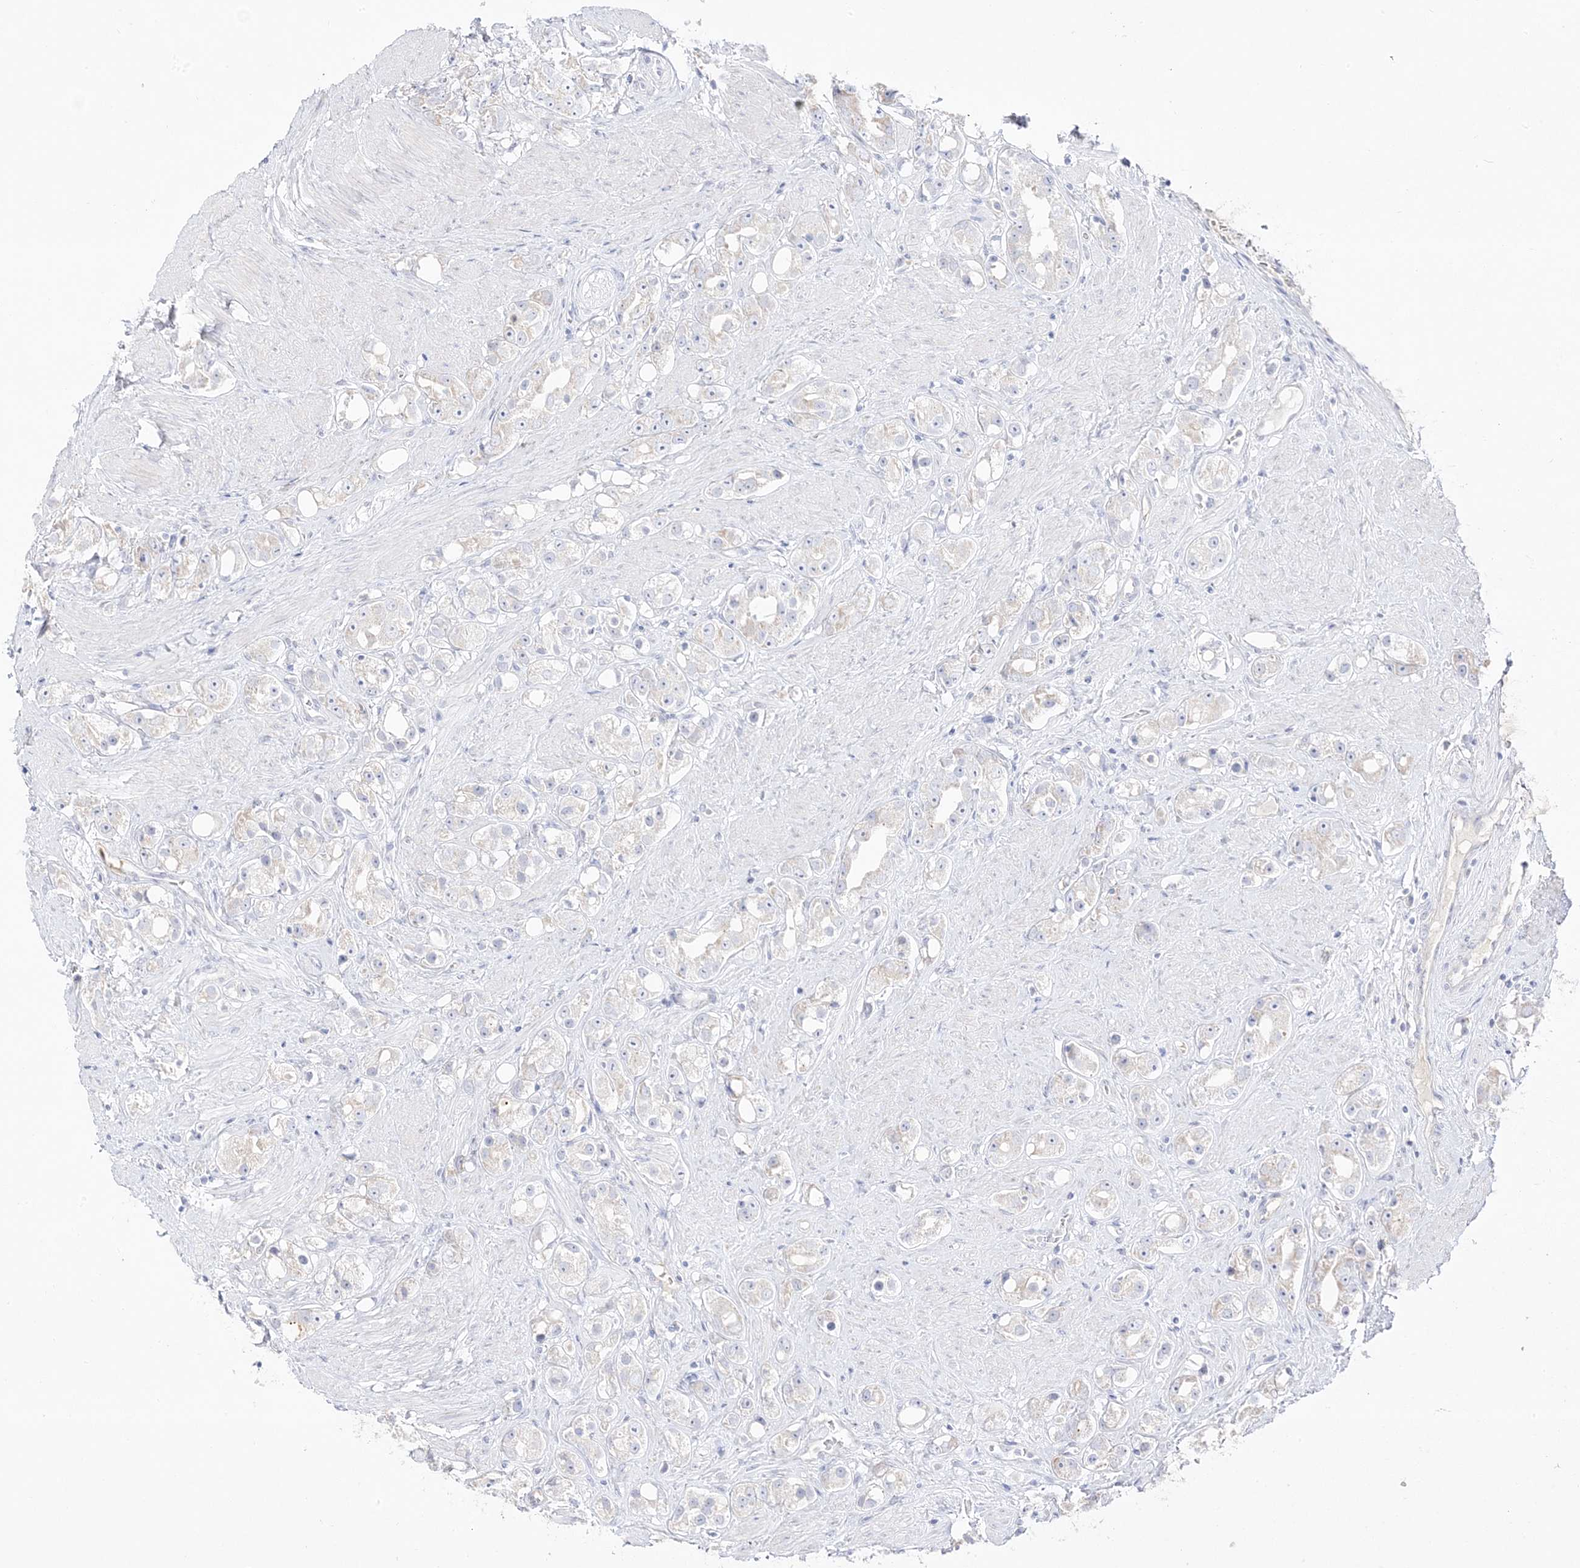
{"staining": {"intensity": "weak", "quantity": "<25%", "location": "cytoplasmic/membranous"}, "tissue": "prostate cancer", "cell_type": "Tumor cells", "image_type": "cancer", "snomed": [{"axis": "morphology", "description": "Adenocarcinoma, NOS"}, {"axis": "topography", "description": "Prostate"}], "caption": "DAB (3,3'-diaminobenzidine) immunohistochemical staining of human adenocarcinoma (prostate) displays no significant expression in tumor cells.", "gene": "TRANK1", "patient": {"sex": "male", "age": 79}}